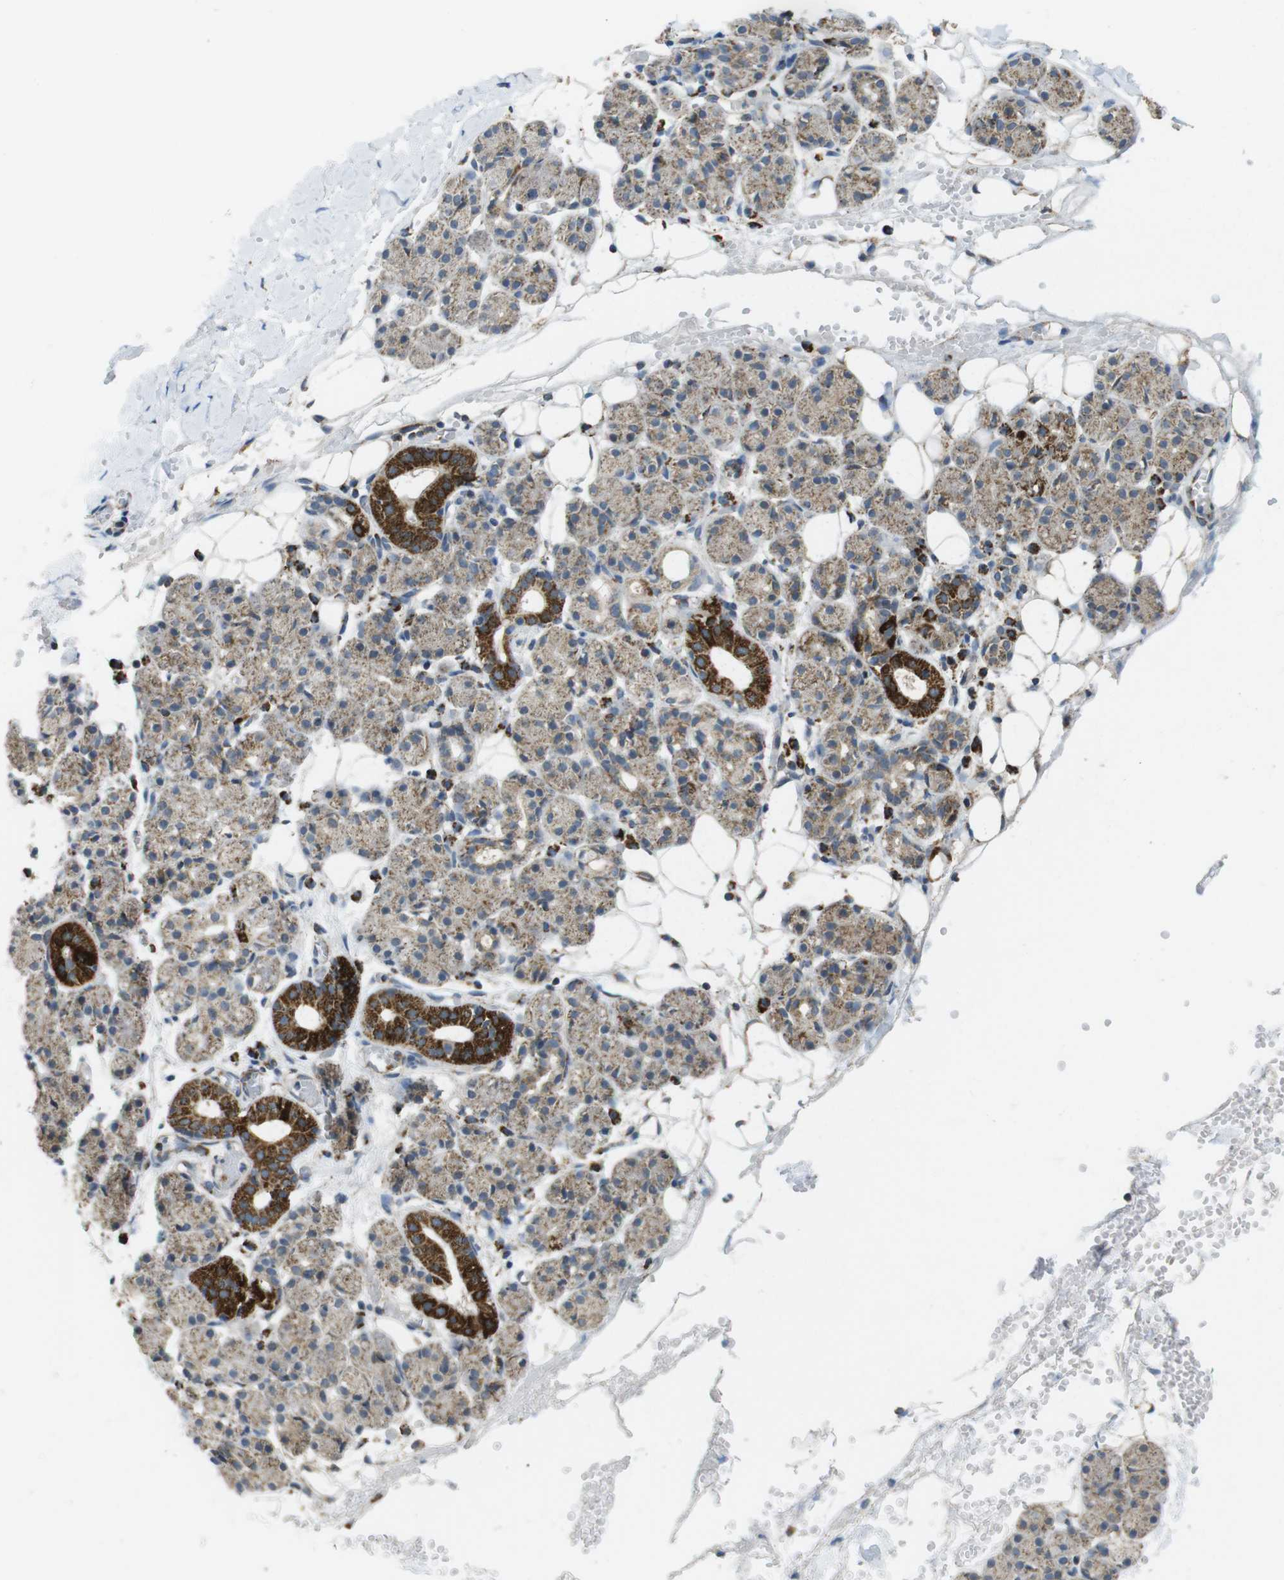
{"staining": {"intensity": "strong", "quantity": "<25%", "location": "cytoplasmic/membranous"}, "tissue": "salivary gland", "cell_type": "Glandular cells", "image_type": "normal", "snomed": [{"axis": "morphology", "description": "Normal tissue, NOS"}, {"axis": "topography", "description": "Salivary gland"}], "caption": "The histopathology image shows a brown stain indicating the presence of a protein in the cytoplasmic/membranous of glandular cells in salivary gland.", "gene": "CALHM2", "patient": {"sex": "male", "age": 63}}